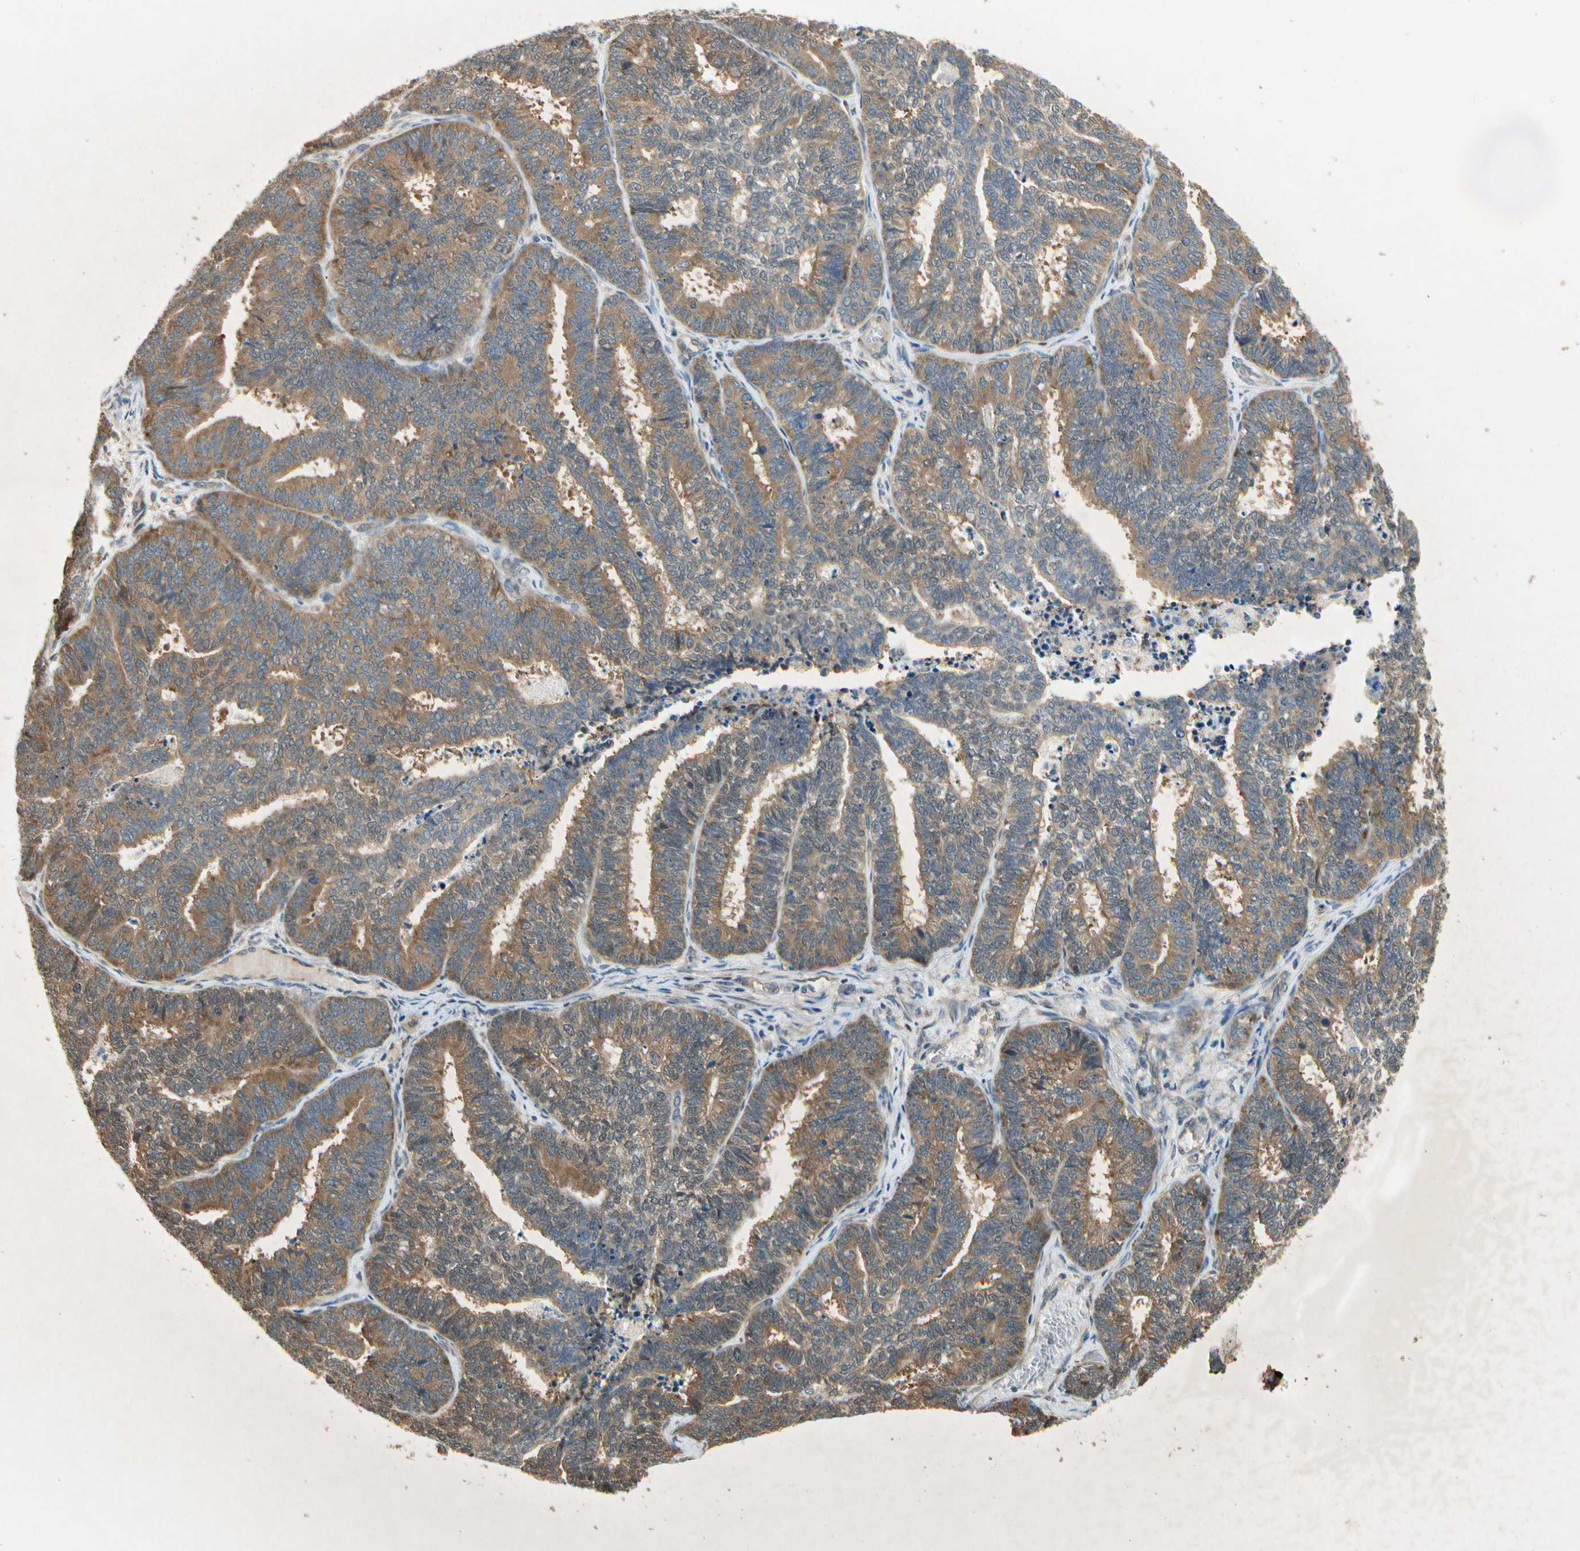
{"staining": {"intensity": "moderate", "quantity": ">75%", "location": "cytoplasmic/membranous"}, "tissue": "endometrial cancer", "cell_type": "Tumor cells", "image_type": "cancer", "snomed": [{"axis": "morphology", "description": "Adenocarcinoma, NOS"}, {"axis": "topography", "description": "Endometrium"}], "caption": "Tumor cells display medium levels of moderate cytoplasmic/membranous expression in about >75% of cells in endometrial adenocarcinoma. The staining was performed using DAB (3,3'-diaminobenzidine) to visualize the protein expression in brown, while the nuclei were stained in blue with hematoxylin (Magnification: 20x).", "gene": "EIF1AX", "patient": {"sex": "female", "age": 70}}